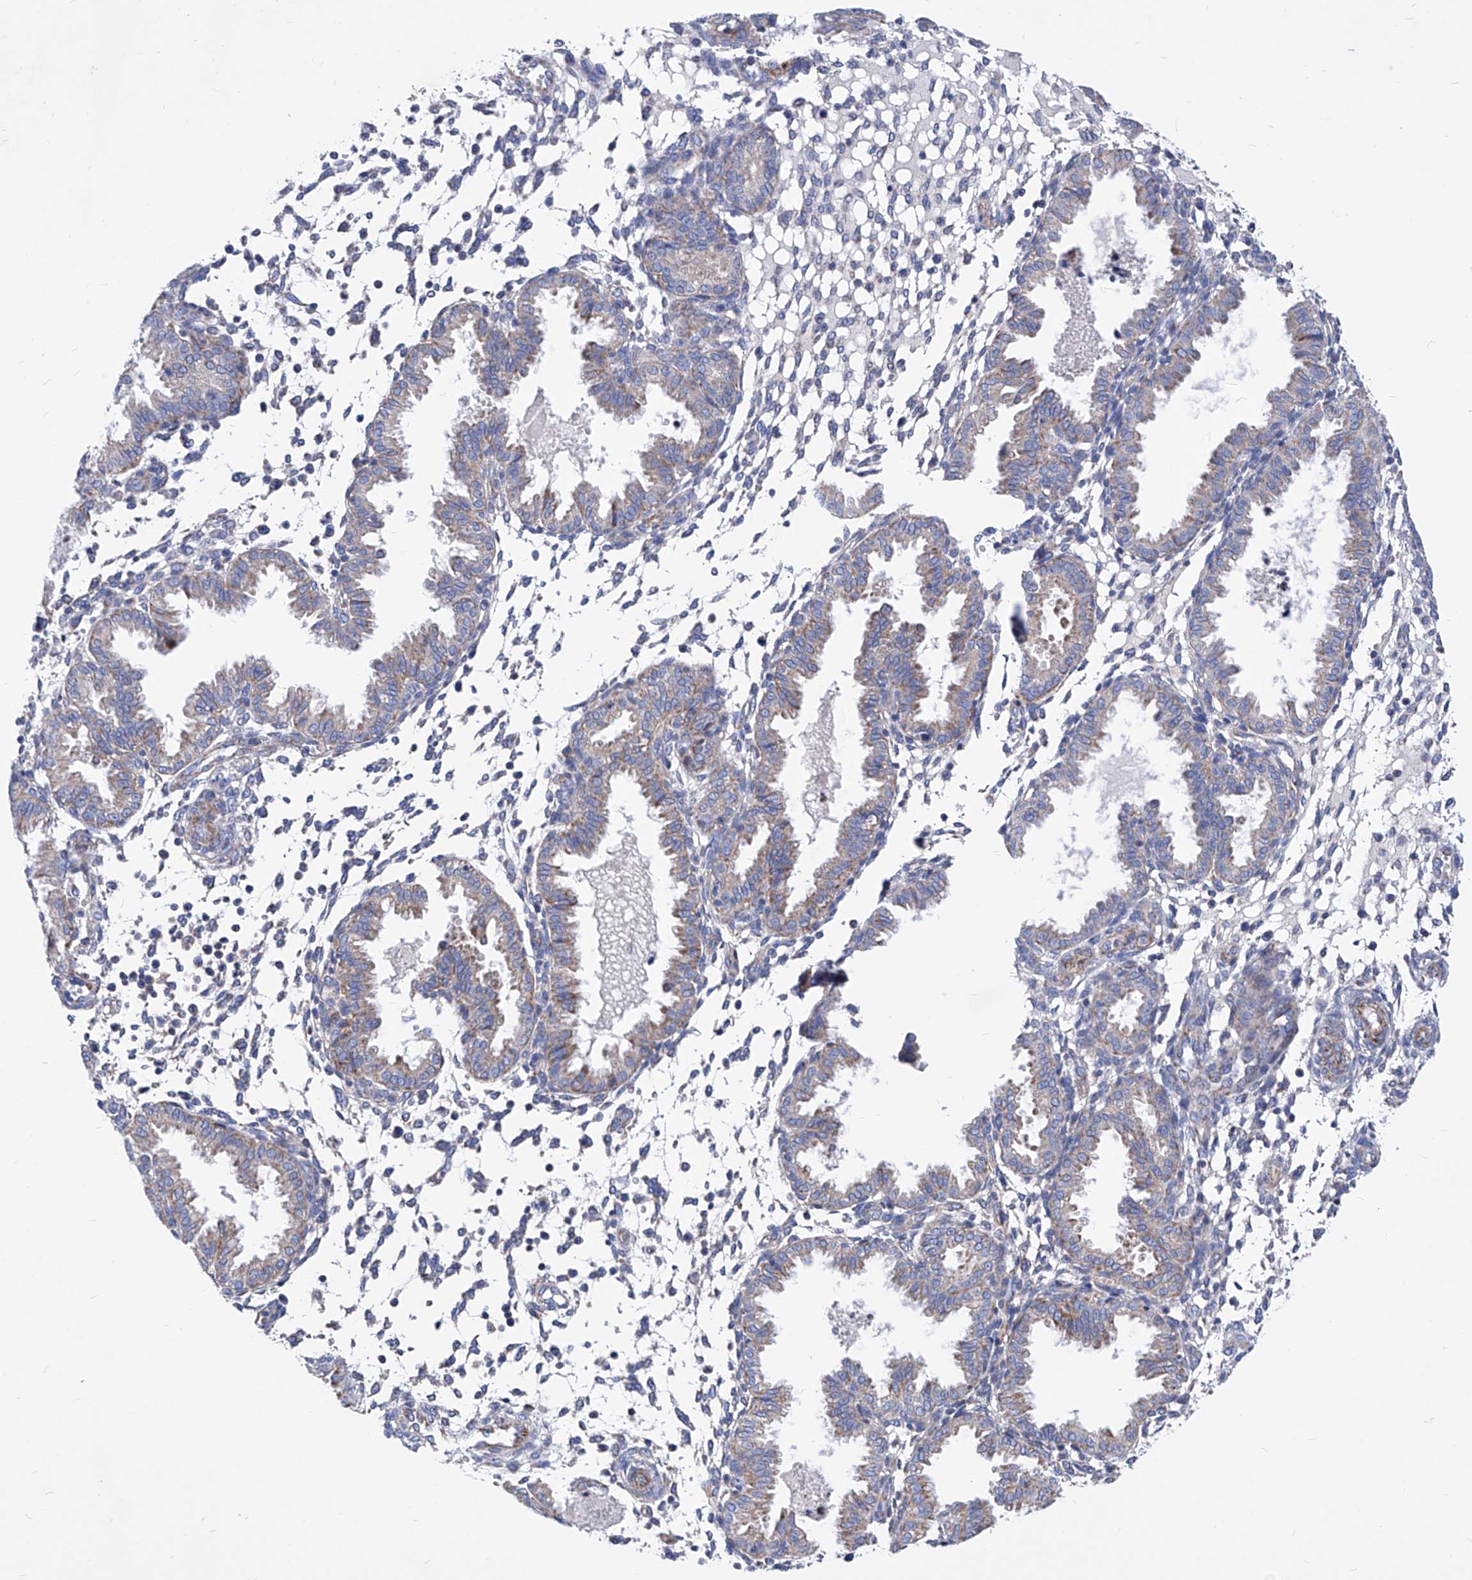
{"staining": {"intensity": "negative", "quantity": "none", "location": "none"}, "tissue": "endometrium", "cell_type": "Cells in endometrial stroma", "image_type": "normal", "snomed": [{"axis": "morphology", "description": "Normal tissue, NOS"}, {"axis": "topography", "description": "Endometrium"}], "caption": "This histopathology image is of unremarkable endometrium stained with IHC to label a protein in brown with the nuclei are counter-stained blue. There is no positivity in cells in endometrial stroma.", "gene": "HRNR", "patient": {"sex": "female", "age": 33}}